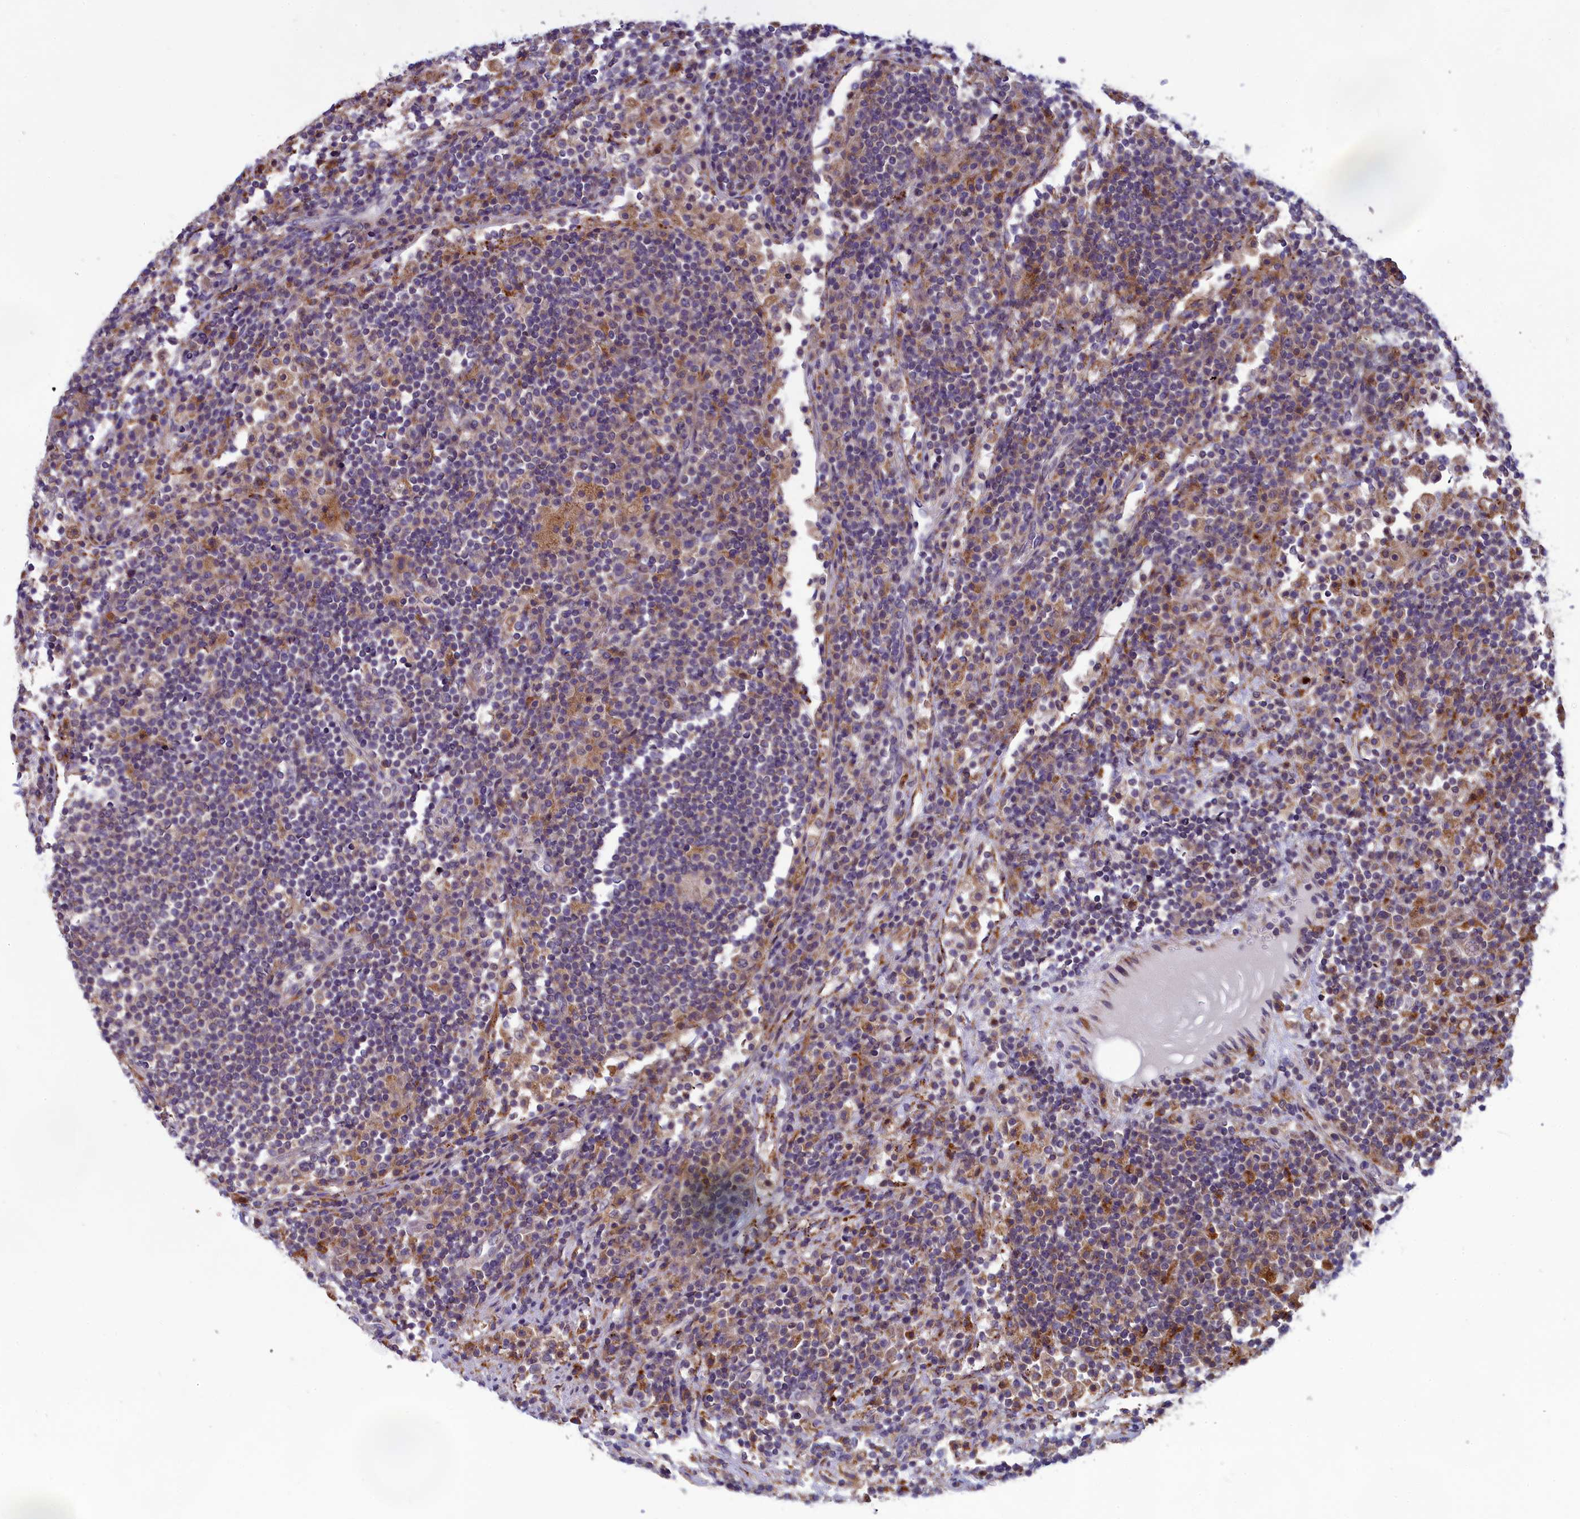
{"staining": {"intensity": "negative", "quantity": "none", "location": "none"}, "tissue": "lymph node", "cell_type": "Germinal center cells", "image_type": "normal", "snomed": [{"axis": "morphology", "description": "Normal tissue, NOS"}, {"axis": "topography", "description": "Lymph node"}], "caption": "Immunohistochemical staining of benign human lymph node shows no significant staining in germinal center cells. (DAB (3,3'-diaminobenzidine) immunohistochemistry (IHC), high magnification).", "gene": "BLTP2", "patient": {"sex": "female", "age": 53}}